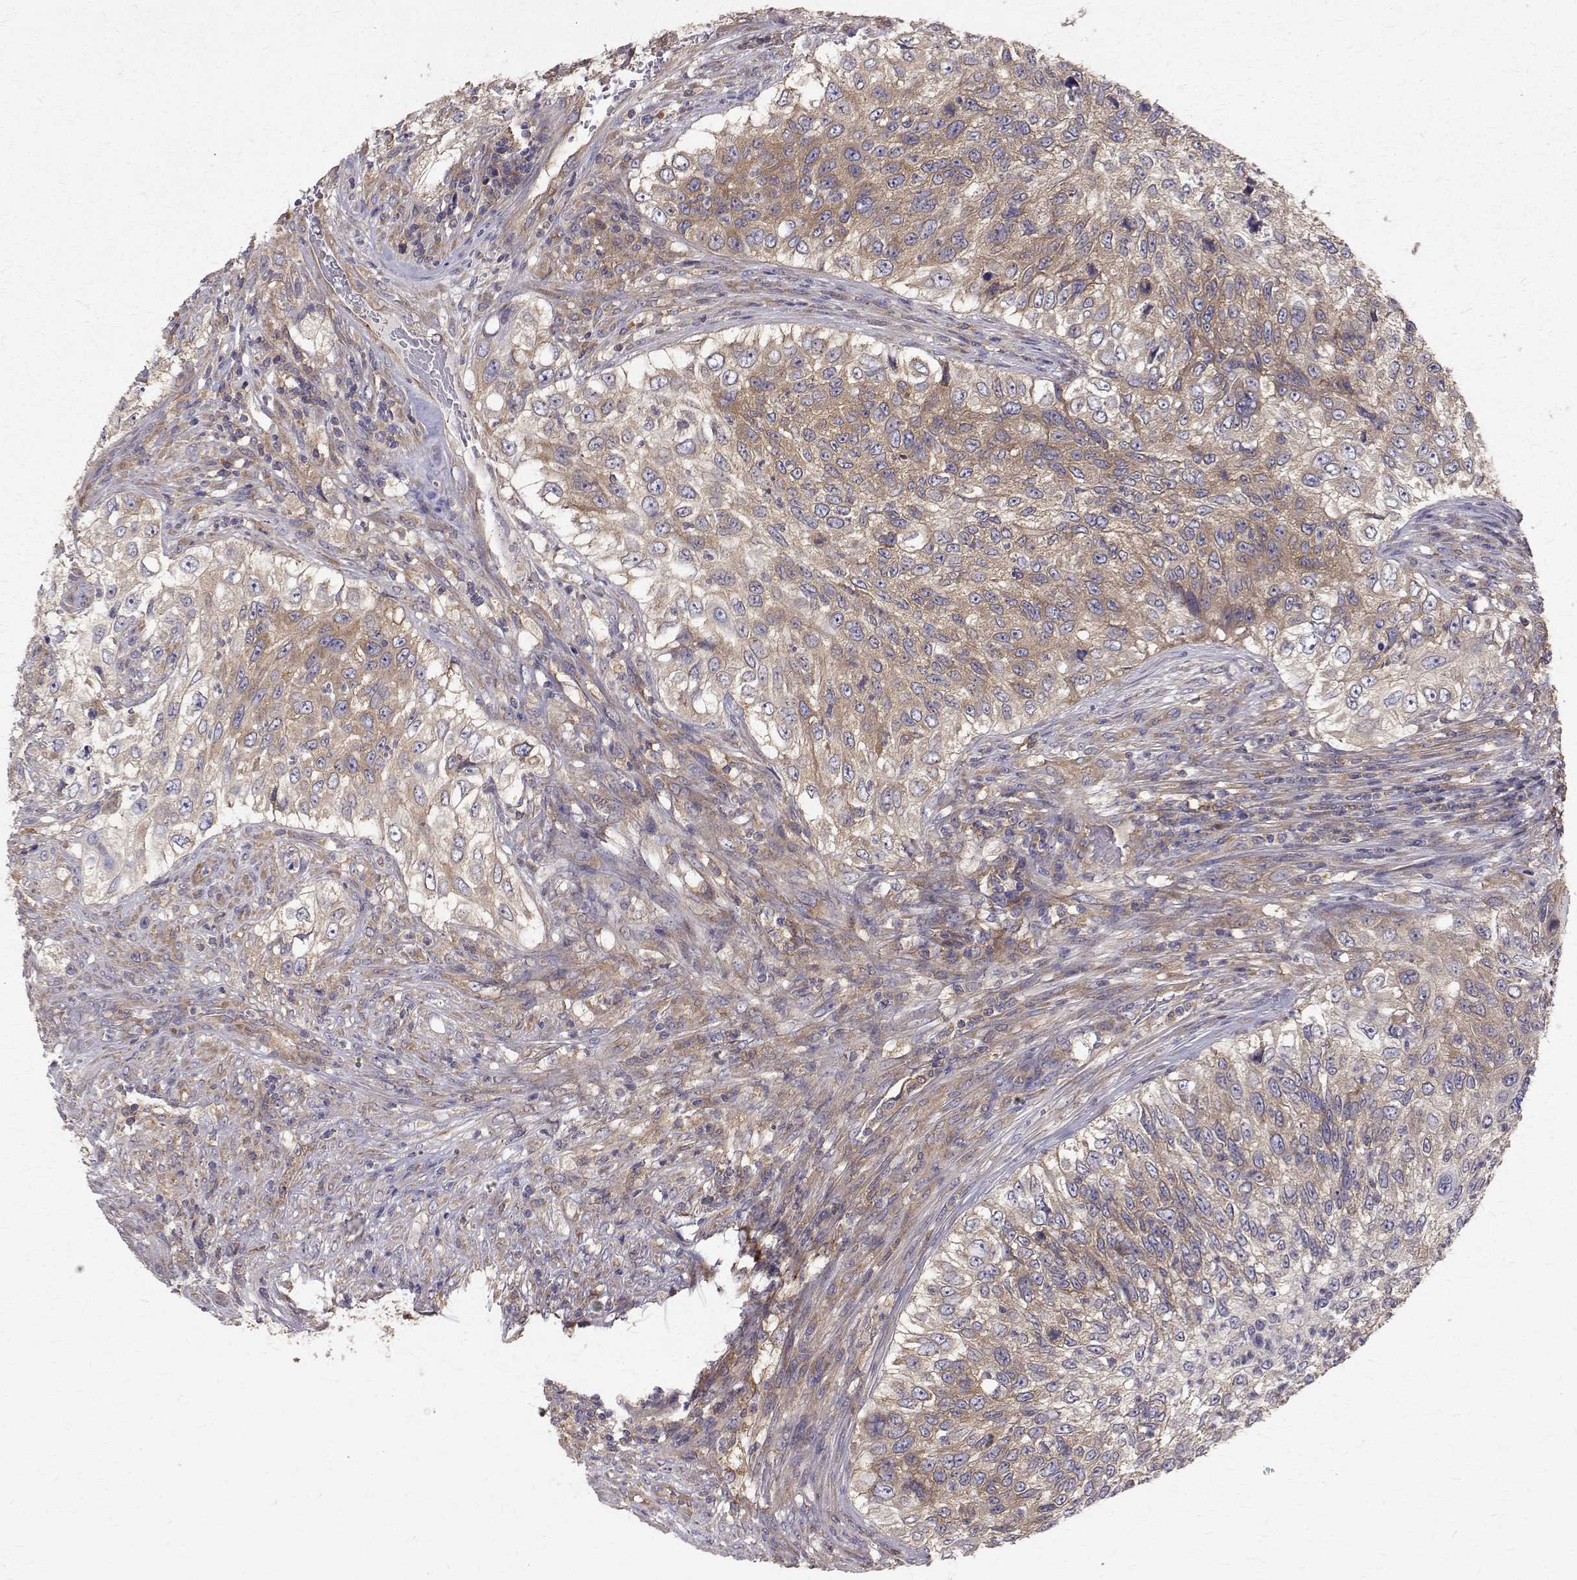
{"staining": {"intensity": "weak", "quantity": ">75%", "location": "cytoplasmic/membranous"}, "tissue": "urothelial cancer", "cell_type": "Tumor cells", "image_type": "cancer", "snomed": [{"axis": "morphology", "description": "Urothelial carcinoma, High grade"}, {"axis": "topography", "description": "Urinary bladder"}], "caption": "Human urothelial cancer stained for a protein (brown) demonstrates weak cytoplasmic/membranous positive expression in about >75% of tumor cells.", "gene": "FARSB", "patient": {"sex": "female", "age": 60}}